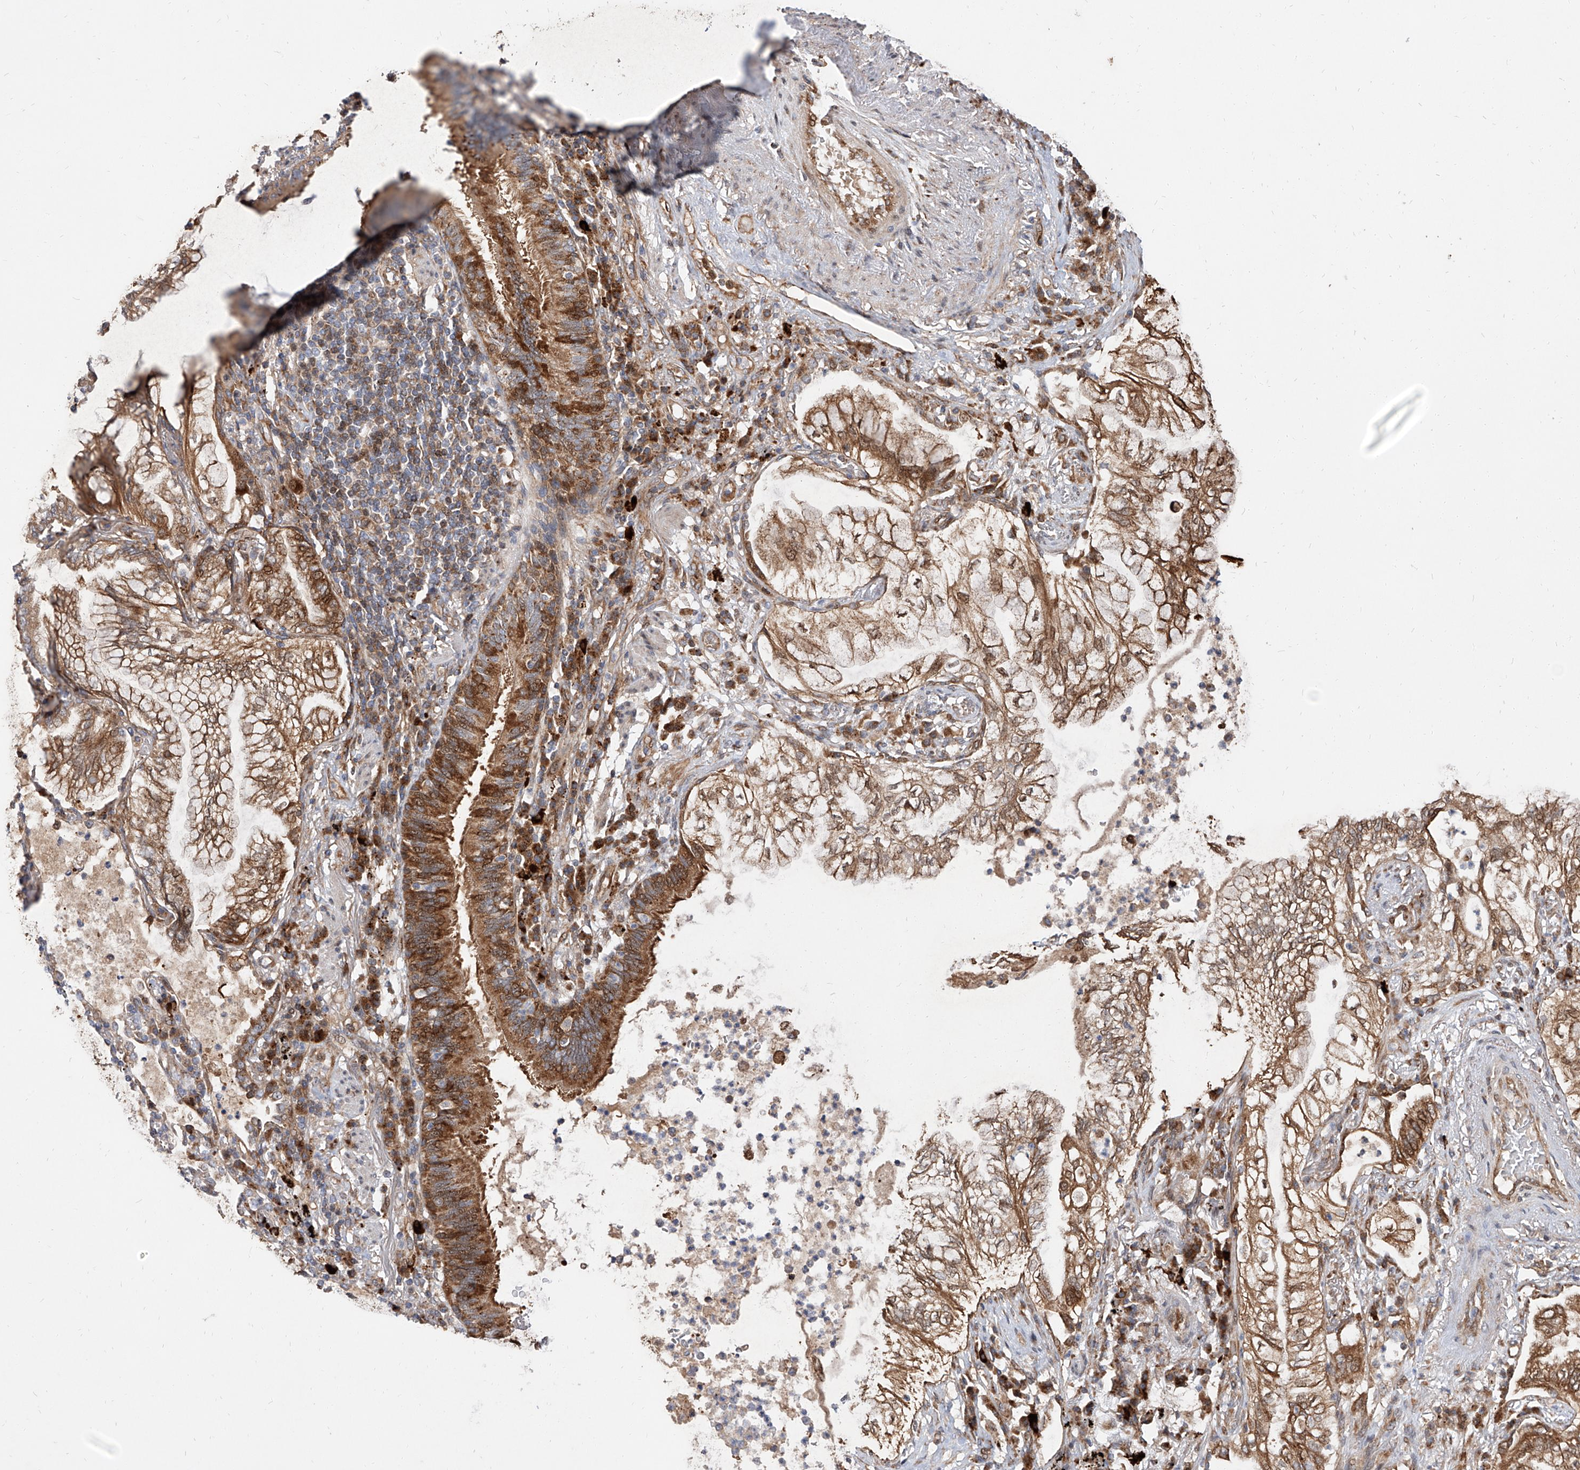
{"staining": {"intensity": "moderate", "quantity": ">75%", "location": "cytoplasmic/membranous"}, "tissue": "lung cancer", "cell_type": "Tumor cells", "image_type": "cancer", "snomed": [{"axis": "morphology", "description": "Adenocarcinoma, NOS"}, {"axis": "topography", "description": "Lung"}], "caption": "A brown stain labels moderate cytoplasmic/membranous staining of a protein in lung cancer tumor cells.", "gene": "DIRAS3", "patient": {"sex": "female", "age": 70}}